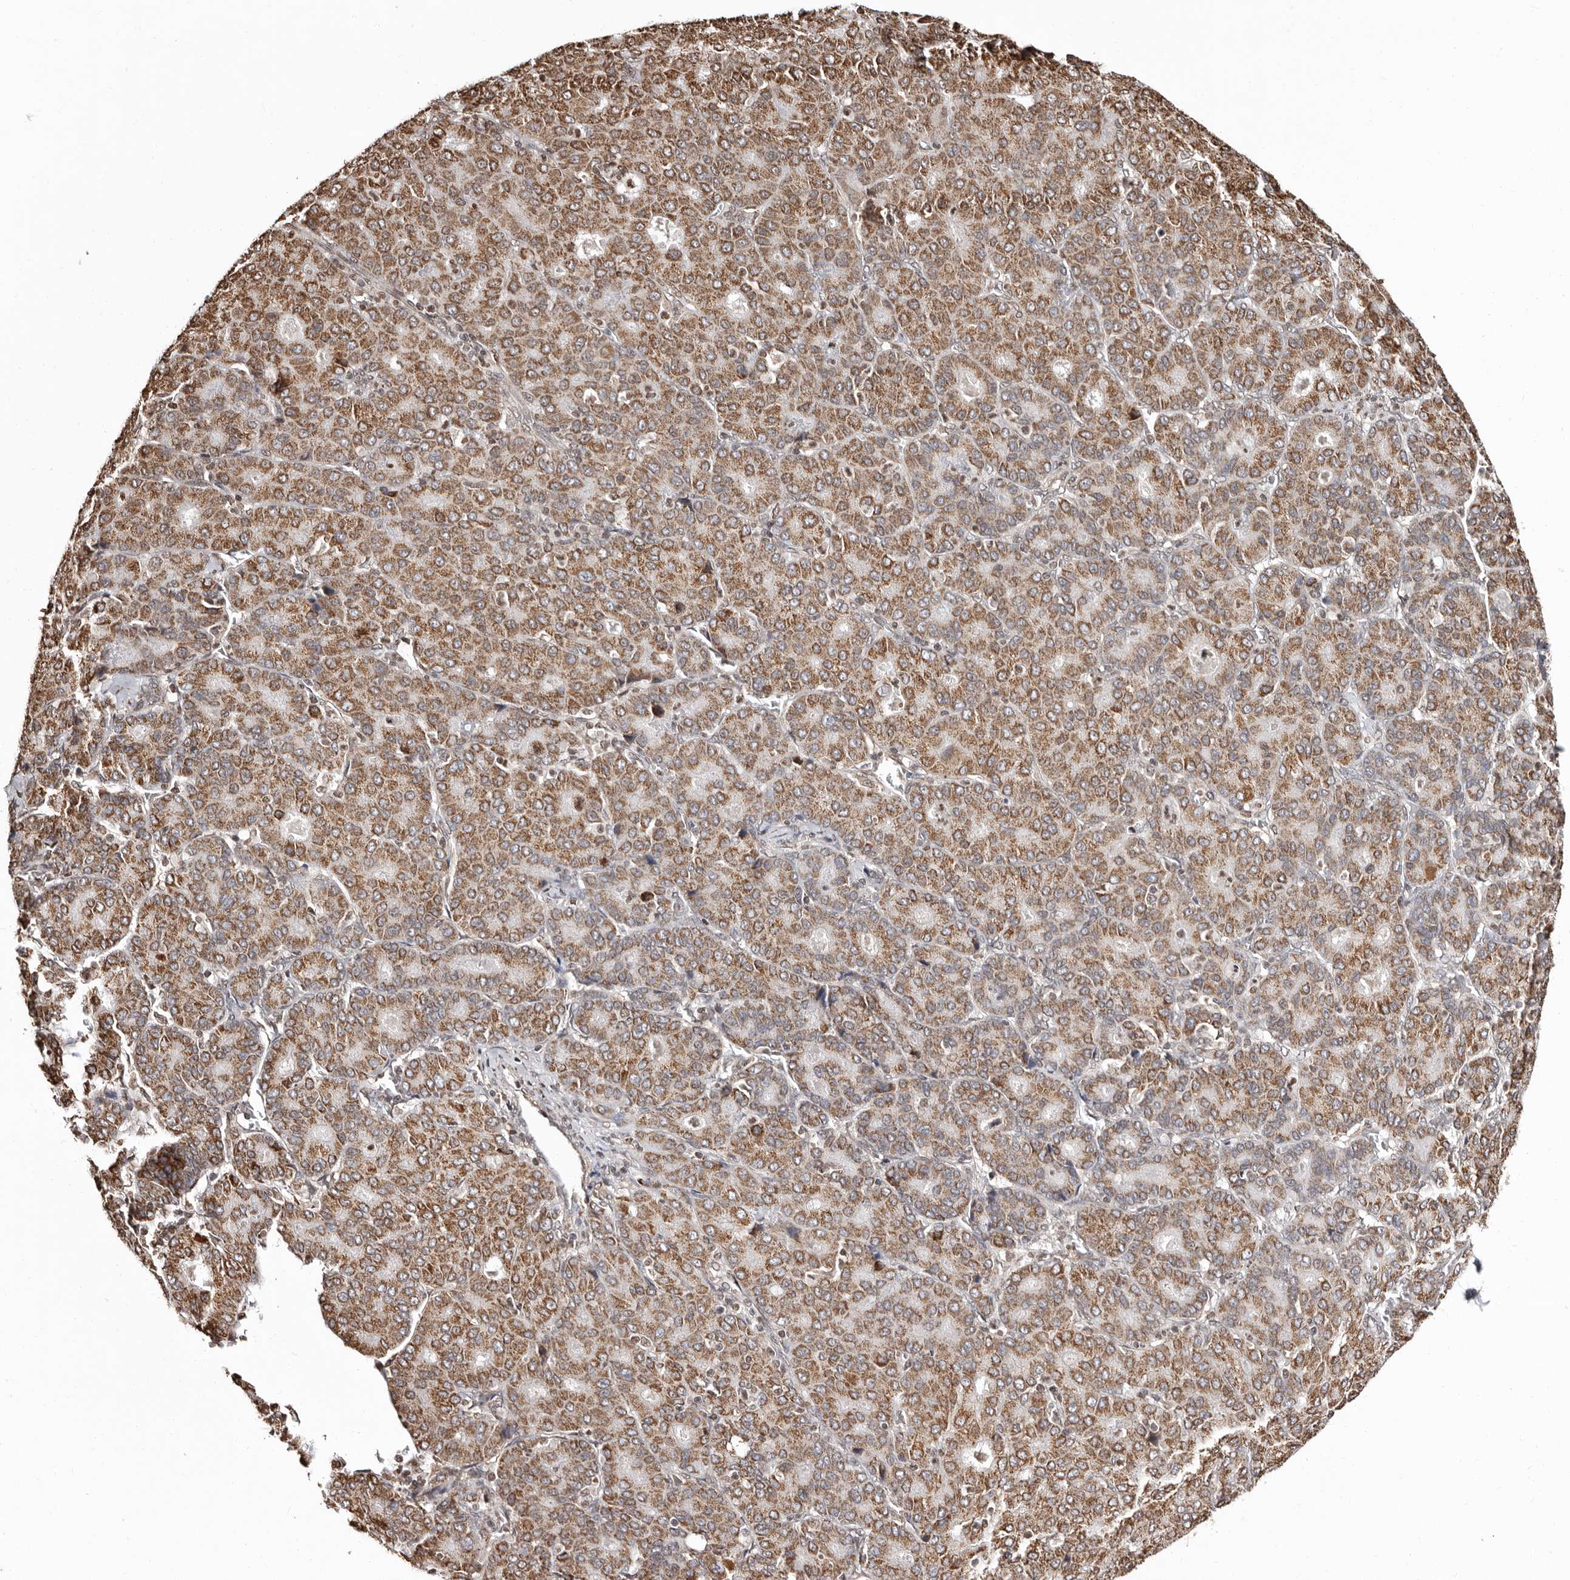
{"staining": {"intensity": "moderate", "quantity": ">75%", "location": "cytoplasmic/membranous"}, "tissue": "liver cancer", "cell_type": "Tumor cells", "image_type": "cancer", "snomed": [{"axis": "morphology", "description": "Carcinoma, Hepatocellular, NOS"}, {"axis": "topography", "description": "Liver"}], "caption": "Moderate cytoplasmic/membranous expression for a protein is identified in about >75% of tumor cells of liver cancer (hepatocellular carcinoma) using immunohistochemistry.", "gene": "CCDC190", "patient": {"sex": "male", "age": 65}}